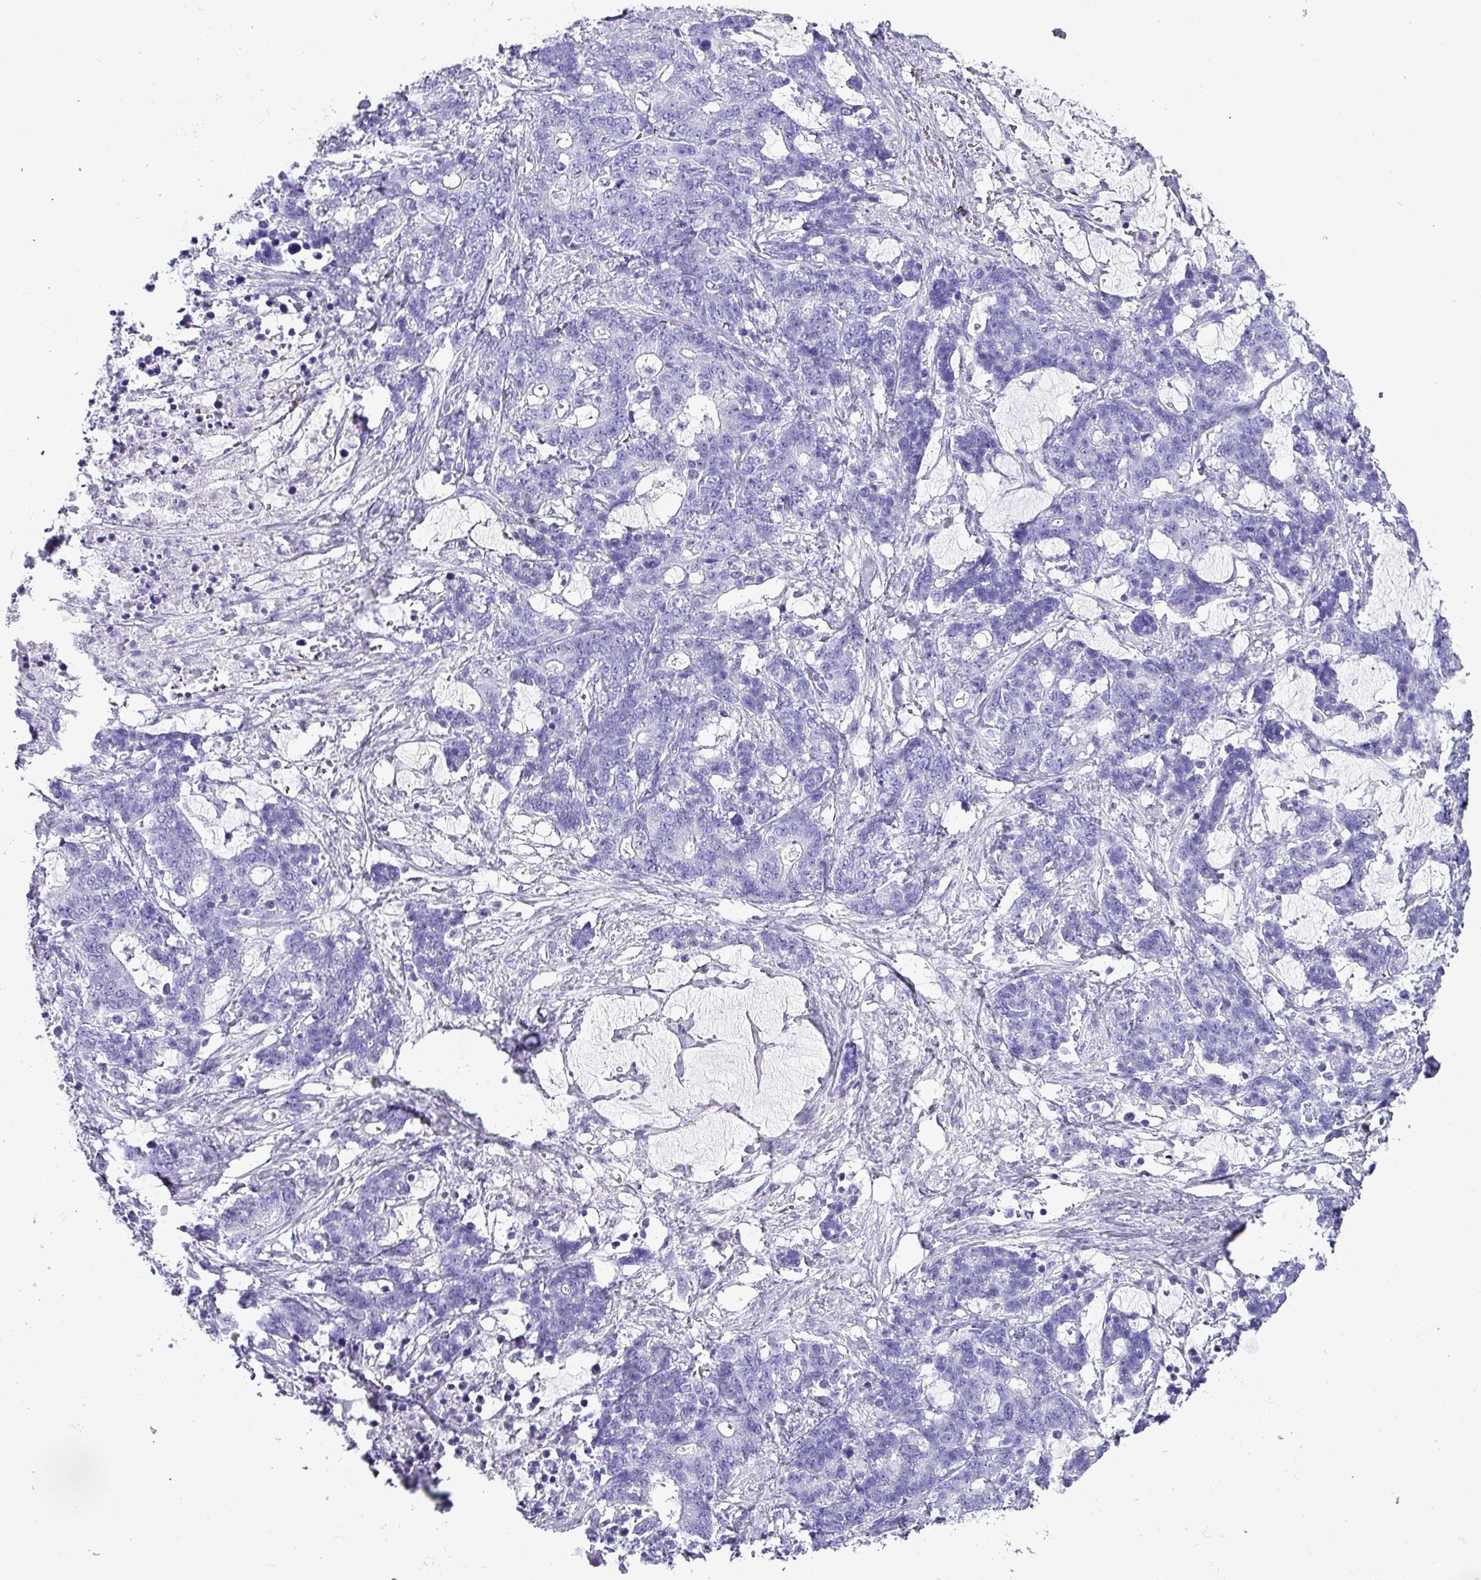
{"staining": {"intensity": "negative", "quantity": "none", "location": "none"}, "tissue": "stomach cancer", "cell_type": "Tumor cells", "image_type": "cancer", "snomed": [{"axis": "morphology", "description": "Normal tissue, NOS"}, {"axis": "morphology", "description": "Adenocarcinoma, NOS"}, {"axis": "topography", "description": "Stomach"}], "caption": "Stomach cancer stained for a protein using immunohistochemistry displays no staining tumor cells.", "gene": "KRT6C", "patient": {"sex": "female", "age": 64}}